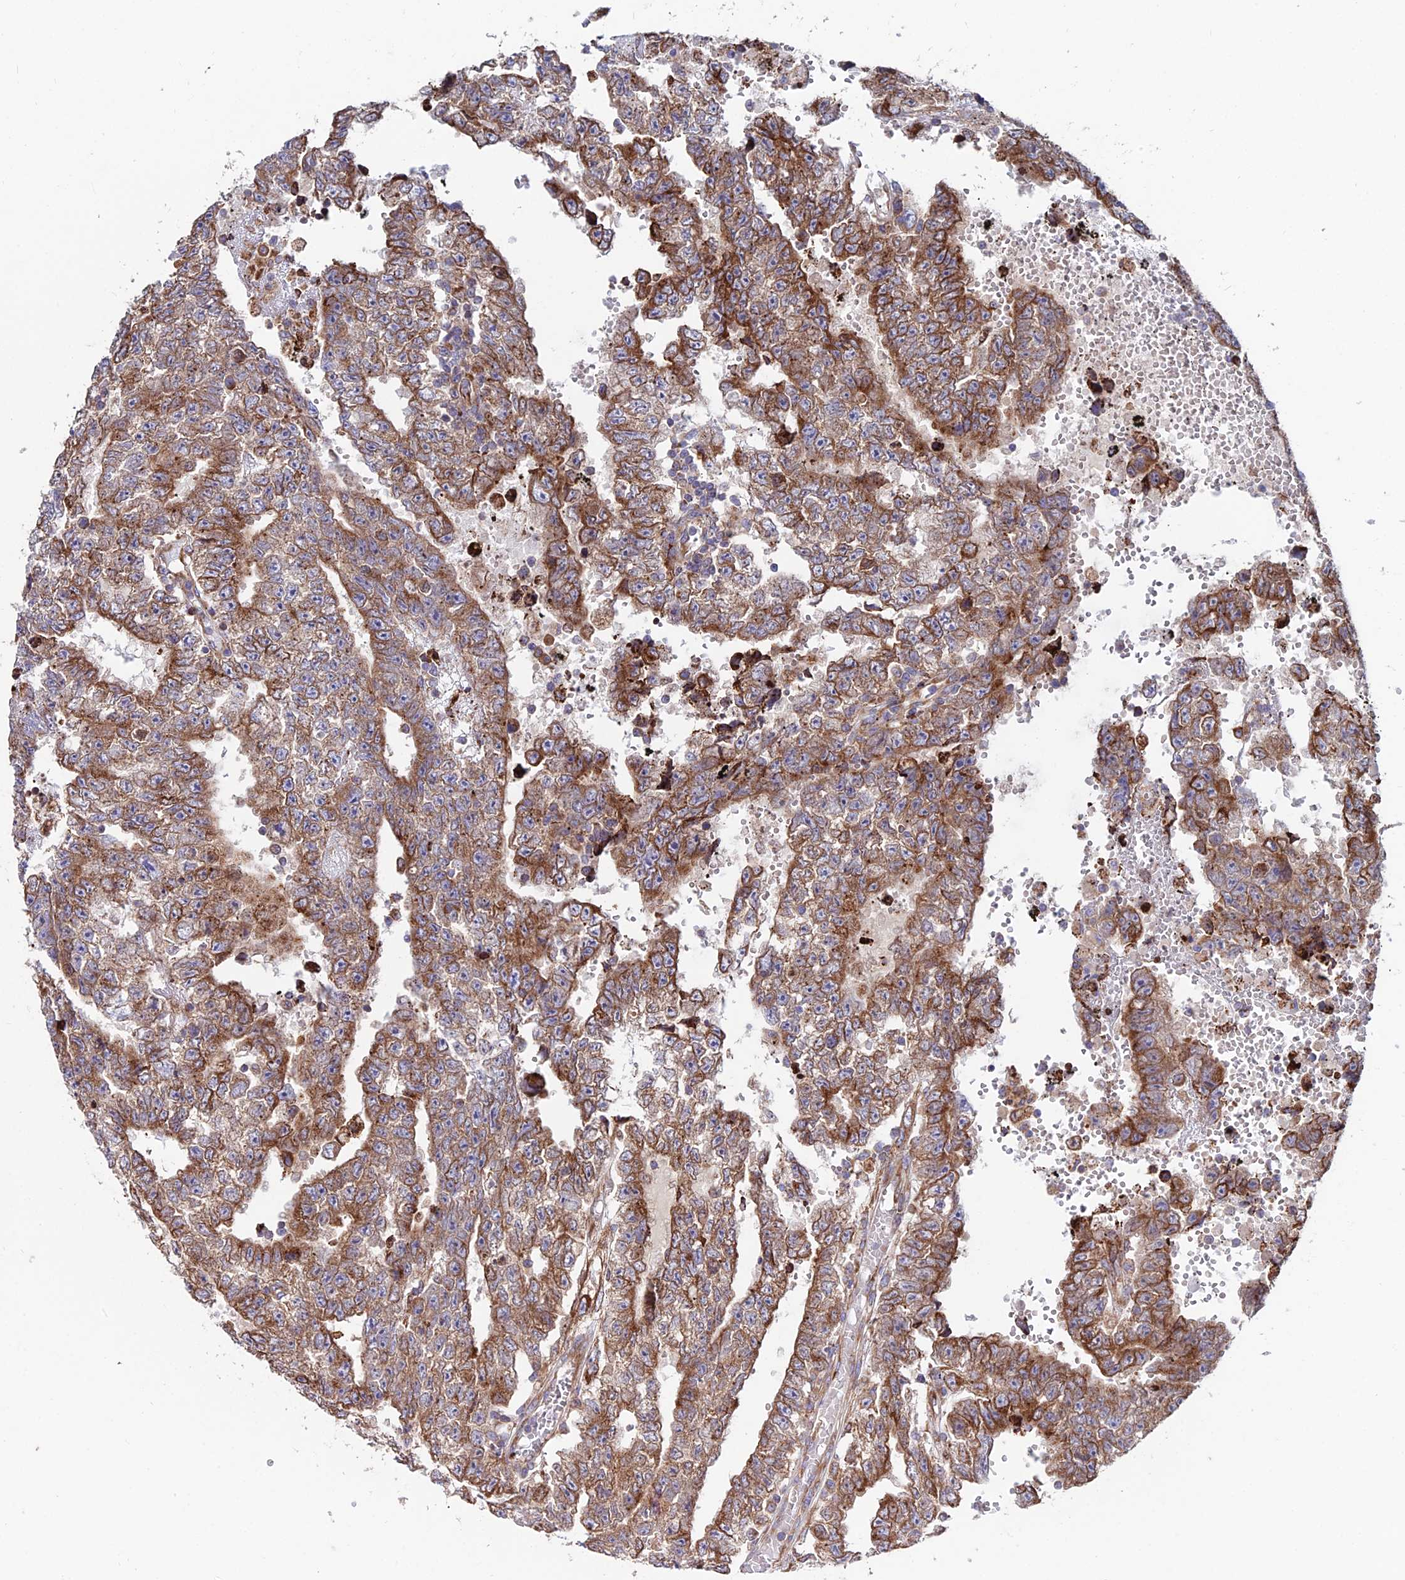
{"staining": {"intensity": "strong", "quantity": ">75%", "location": "cytoplasmic/membranous"}, "tissue": "testis cancer", "cell_type": "Tumor cells", "image_type": "cancer", "snomed": [{"axis": "morphology", "description": "Carcinoma, Embryonal, NOS"}, {"axis": "topography", "description": "Testis"}], "caption": "Testis embryonal carcinoma stained with DAB IHC shows high levels of strong cytoplasmic/membranous staining in about >75% of tumor cells.", "gene": "EIF3K", "patient": {"sex": "male", "age": 25}}